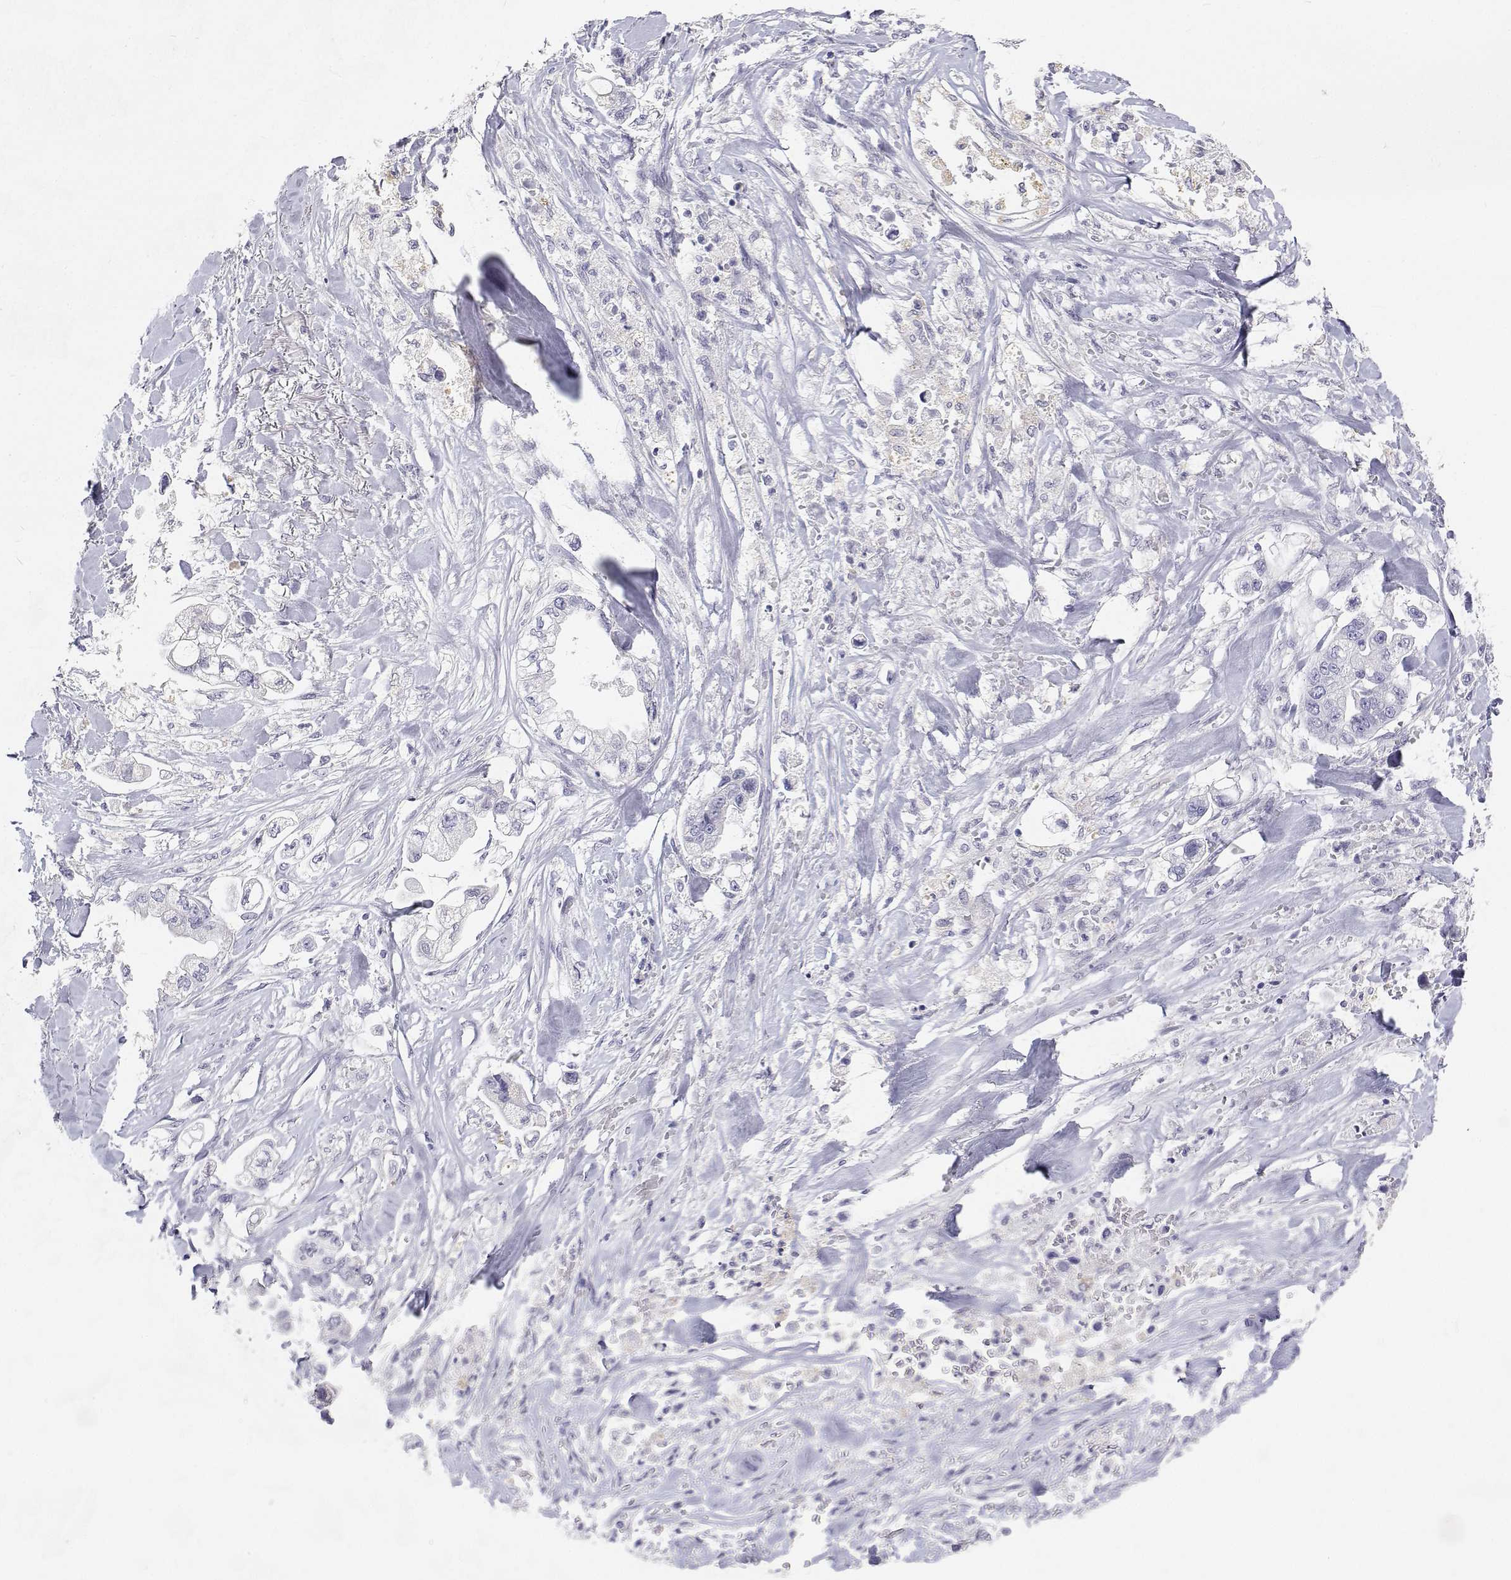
{"staining": {"intensity": "negative", "quantity": "none", "location": "none"}, "tissue": "stomach cancer", "cell_type": "Tumor cells", "image_type": "cancer", "snomed": [{"axis": "morphology", "description": "Adenocarcinoma, NOS"}, {"axis": "topography", "description": "Stomach"}], "caption": "Immunohistochemistry of adenocarcinoma (stomach) displays no staining in tumor cells. The staining was performed using DAB to visualize the protein expression in brown, while the nuclei were stained in blue with hematoxylin (Magnification: 20x).", "gene": "NCR2", "patient": {"sex": "male", "age": 62}}